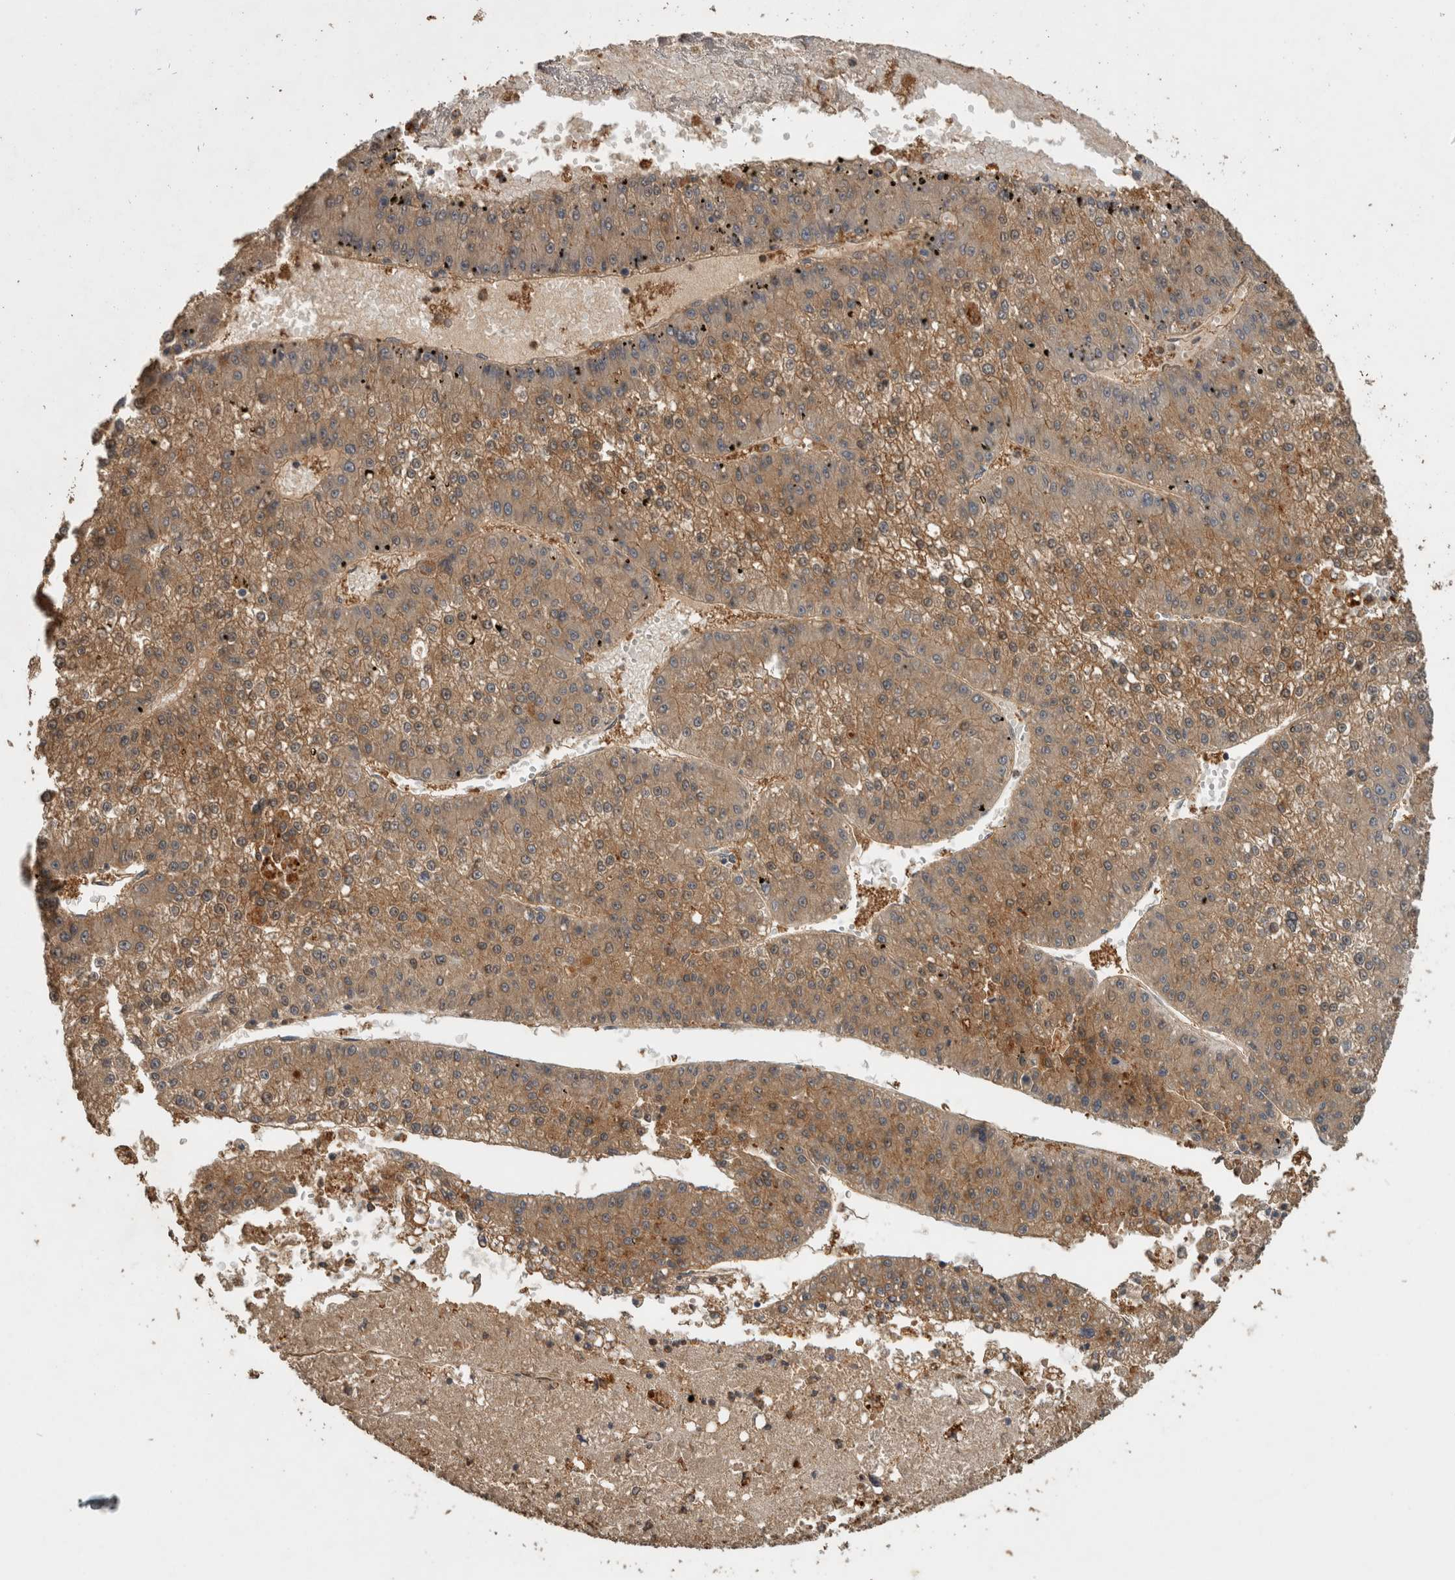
{"staining": {"intensity": "moderate", "quantity": ">75%", "location": "cytoplasmic/membranous"}, "tissue": "liver cancer", "cell_type": "Tumor cells", "image_type": "cancer", "snomed": [{"axis": "morphology", "description": "Carcinoma, Hepatocellular, NOS"}, {"axis": "topography", "description": "Liver"}], "caption": "Liver cancer was stained to show a protein in brown. There is medium levels of moderate cytoplasmic/membranous expression in about >75% of tumor cells.", "gene": "RHPN1", "patient": {"sex": "female", "age": 73}}